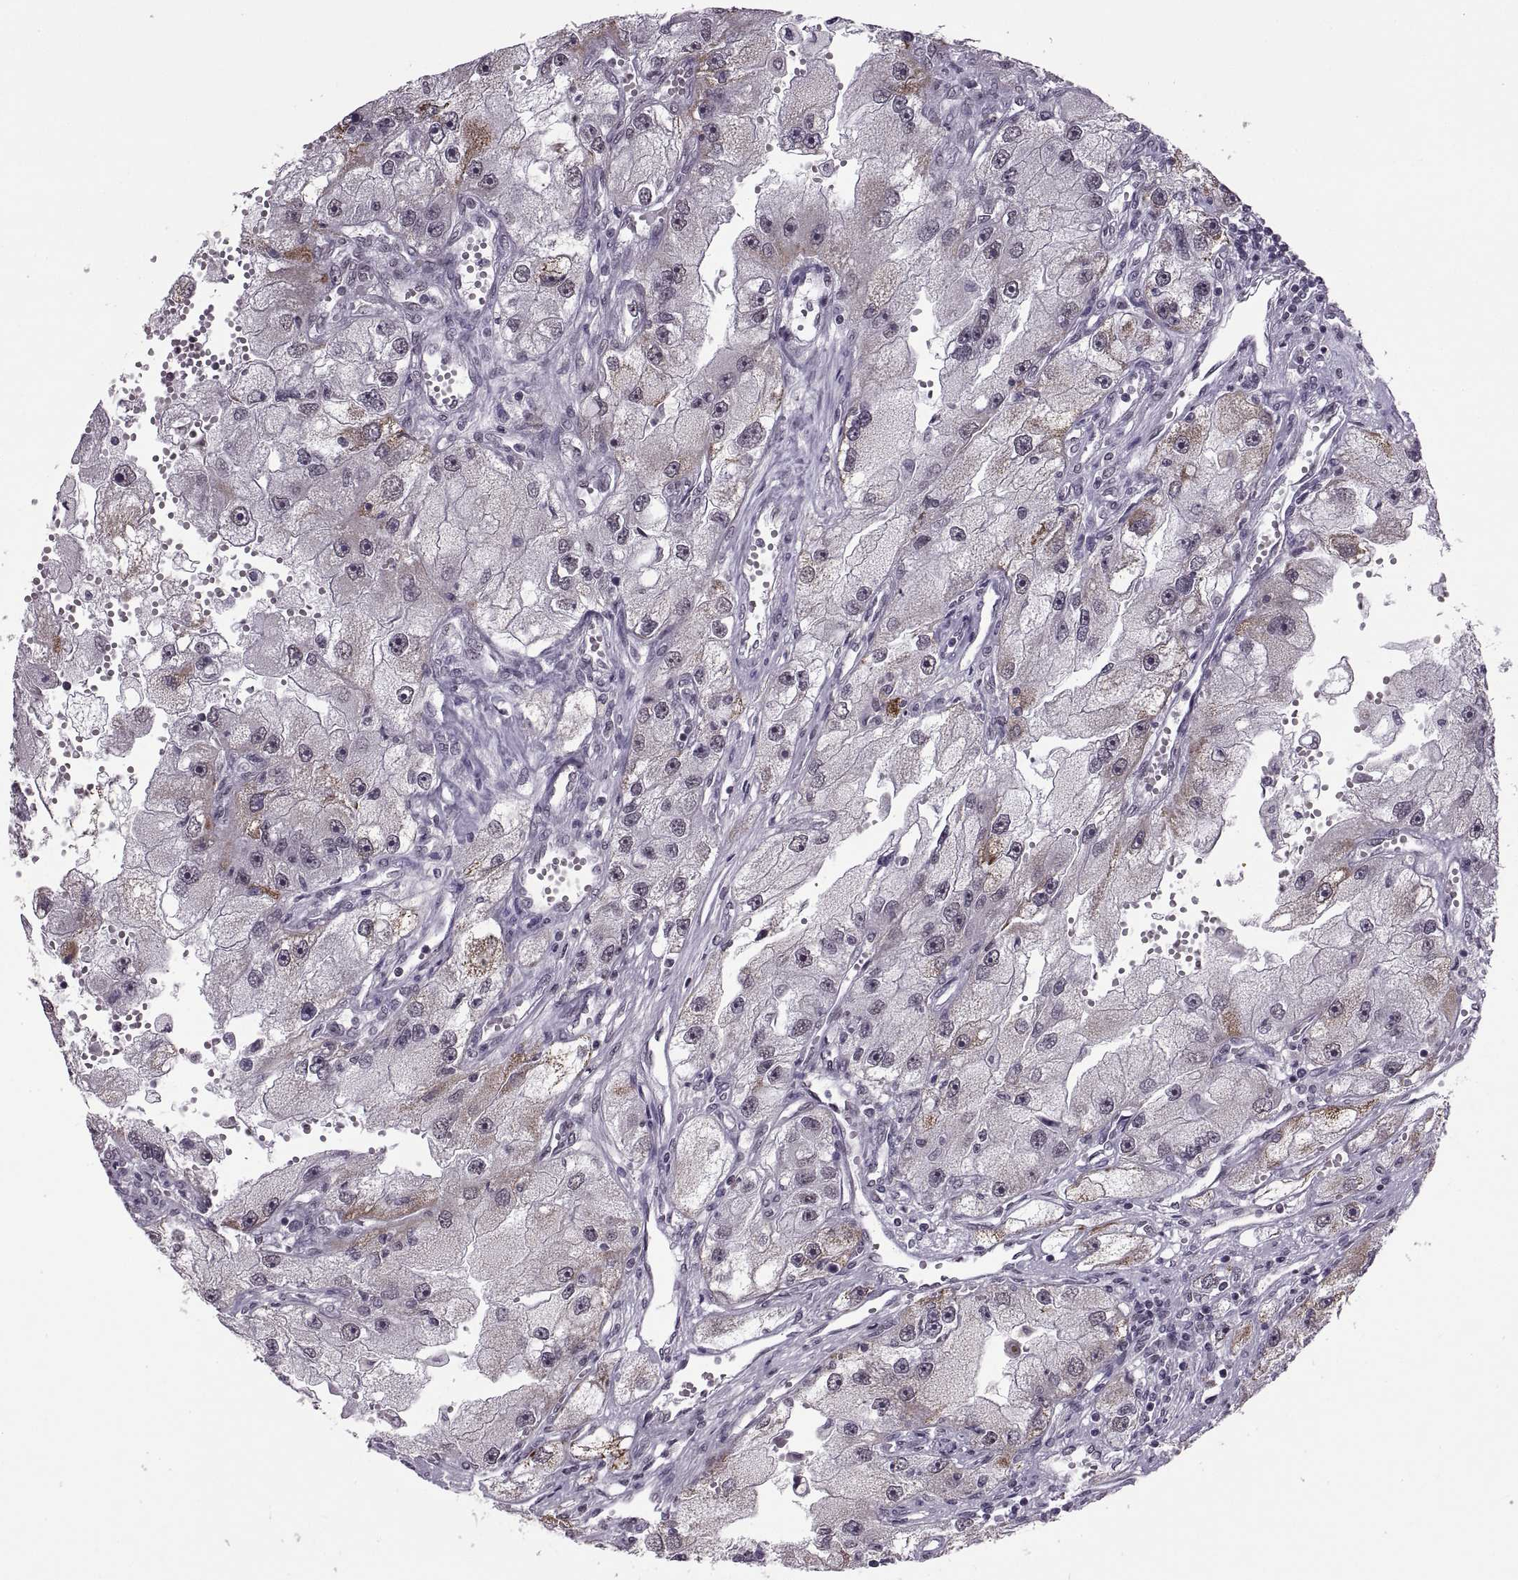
{"staining": {"intensity": "moderate", "quantity": "<25%", "location": "cytoplasmic/membranous"}, "tissue": "renal cancer", "cell_type": "Tumor cells", "image_type": "cancer", "snomed": [{"axis": "morphology", "description": "Adenocarcinoma, NOS"}, {"axis": "topography", "description": "Kidney"}], "caption": "High-magnification brightfield microscopy of renal adenocarcinoma stained with DAB (brown) and counterstained with hematoxylin (blue). tumor cells exhibit moderate cytoplasmic/membranous staining is seen in approximately<25% of cells. Nuclei are stained in blue.", "gene": "OTP", "patient": {"sex": "male", "age": 63}}